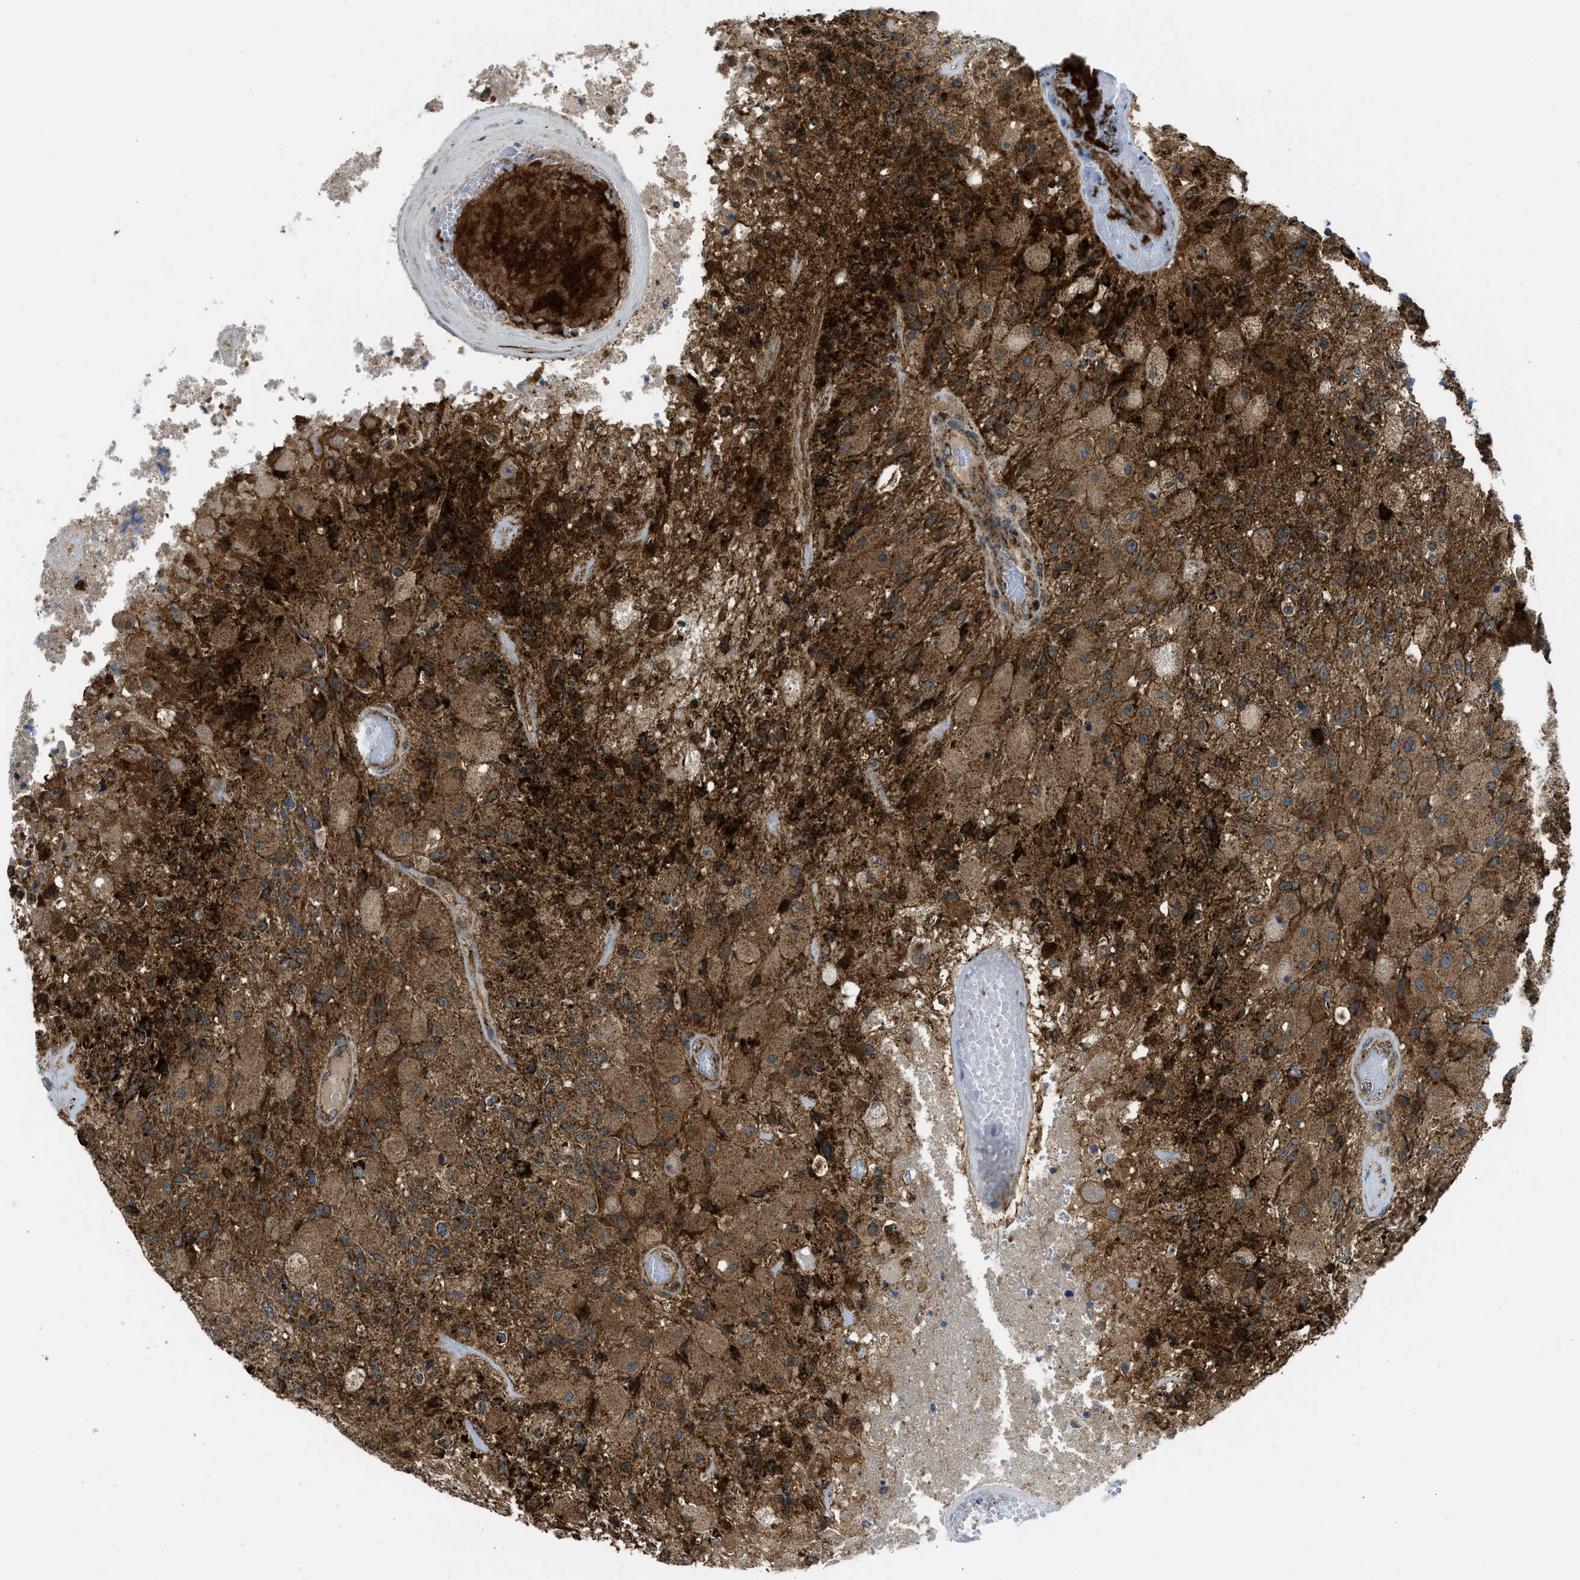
{"staining": {"intensity": "strong", "quantity": ">75%", "location": "cytoplasmic/membranous"}, "tissue": "glioma", "cell_type": "Tumor cells", "image_type": "cancer", "snomed": [{"axis": "morphology", "description": "Normal tissue, NOS"}, {"axis": "morphology", "description": "Glioma, malignant, High grade"}, {"axis": "topography", "description": "Cerebral cortex"}], "caption": "Immunohistochemical staining of human malignant glioma (high-grade) displays high levels of strong cytoplasmic/membranous positivity in about >75% of tumor cells.", "gene": "SESN2", "patient": {"sex": "male", "age": 77}}